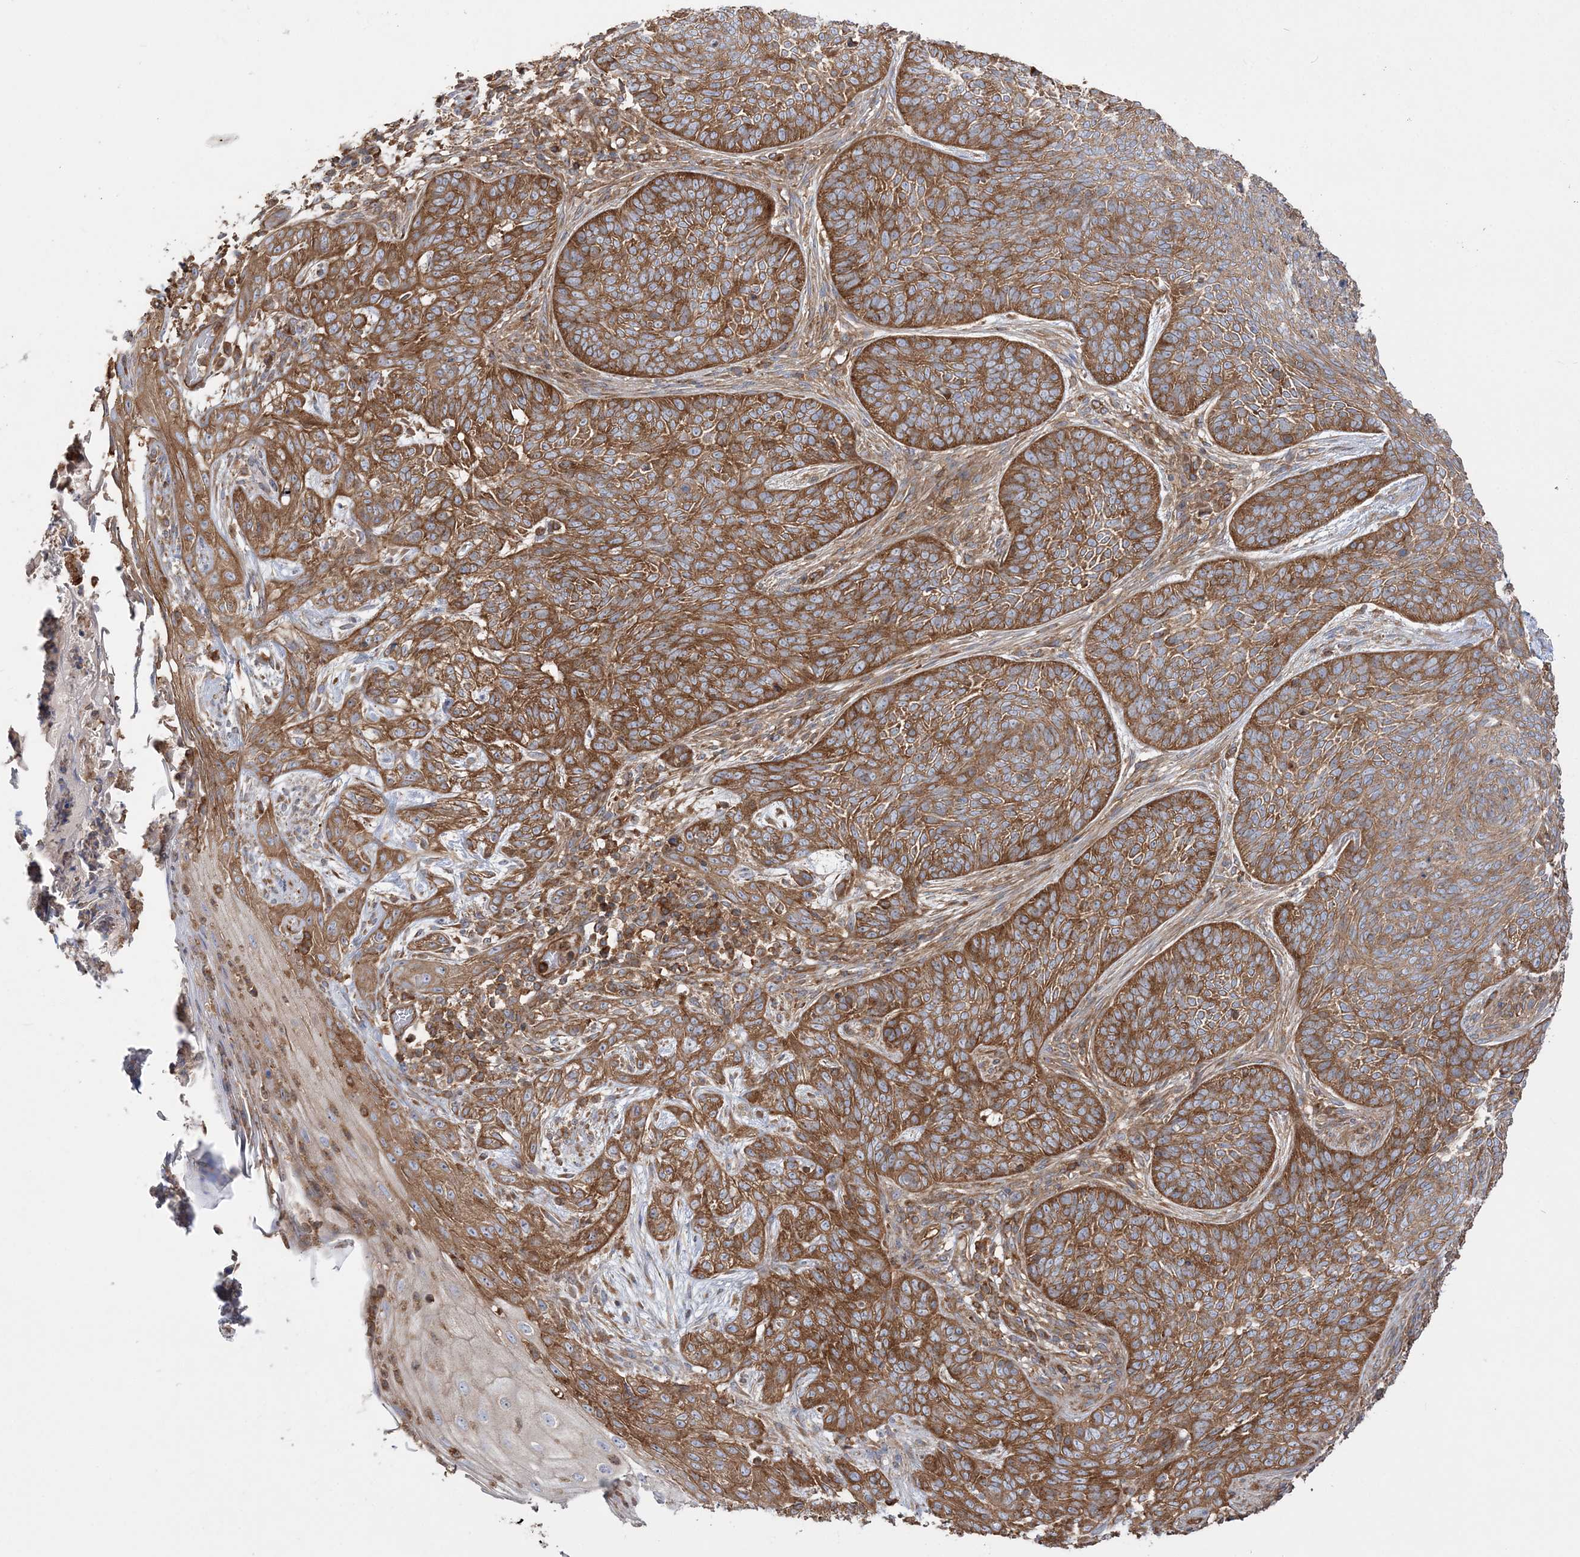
{"staining": {"intensity": "strong", "quantity": ">75%", "location": "cytoplasmic/membranous"}, "tissue": "skin cancer", "cell_type": "Tumor cells", "image_type": "cancer", "snomed": [{"axis": "morphology", "description": "Basal cell carcinoma"}, {"axis": "topography", "description": "Skin"}], "caption": "The image displays staining of skin cancer (basal cell carcinoma), revealing strong cytoplasmic/membranous protein staining (brown color) within tumor cells.", "gene": "TBC1D5", "patient": {"sex": "male", "age": 85}}